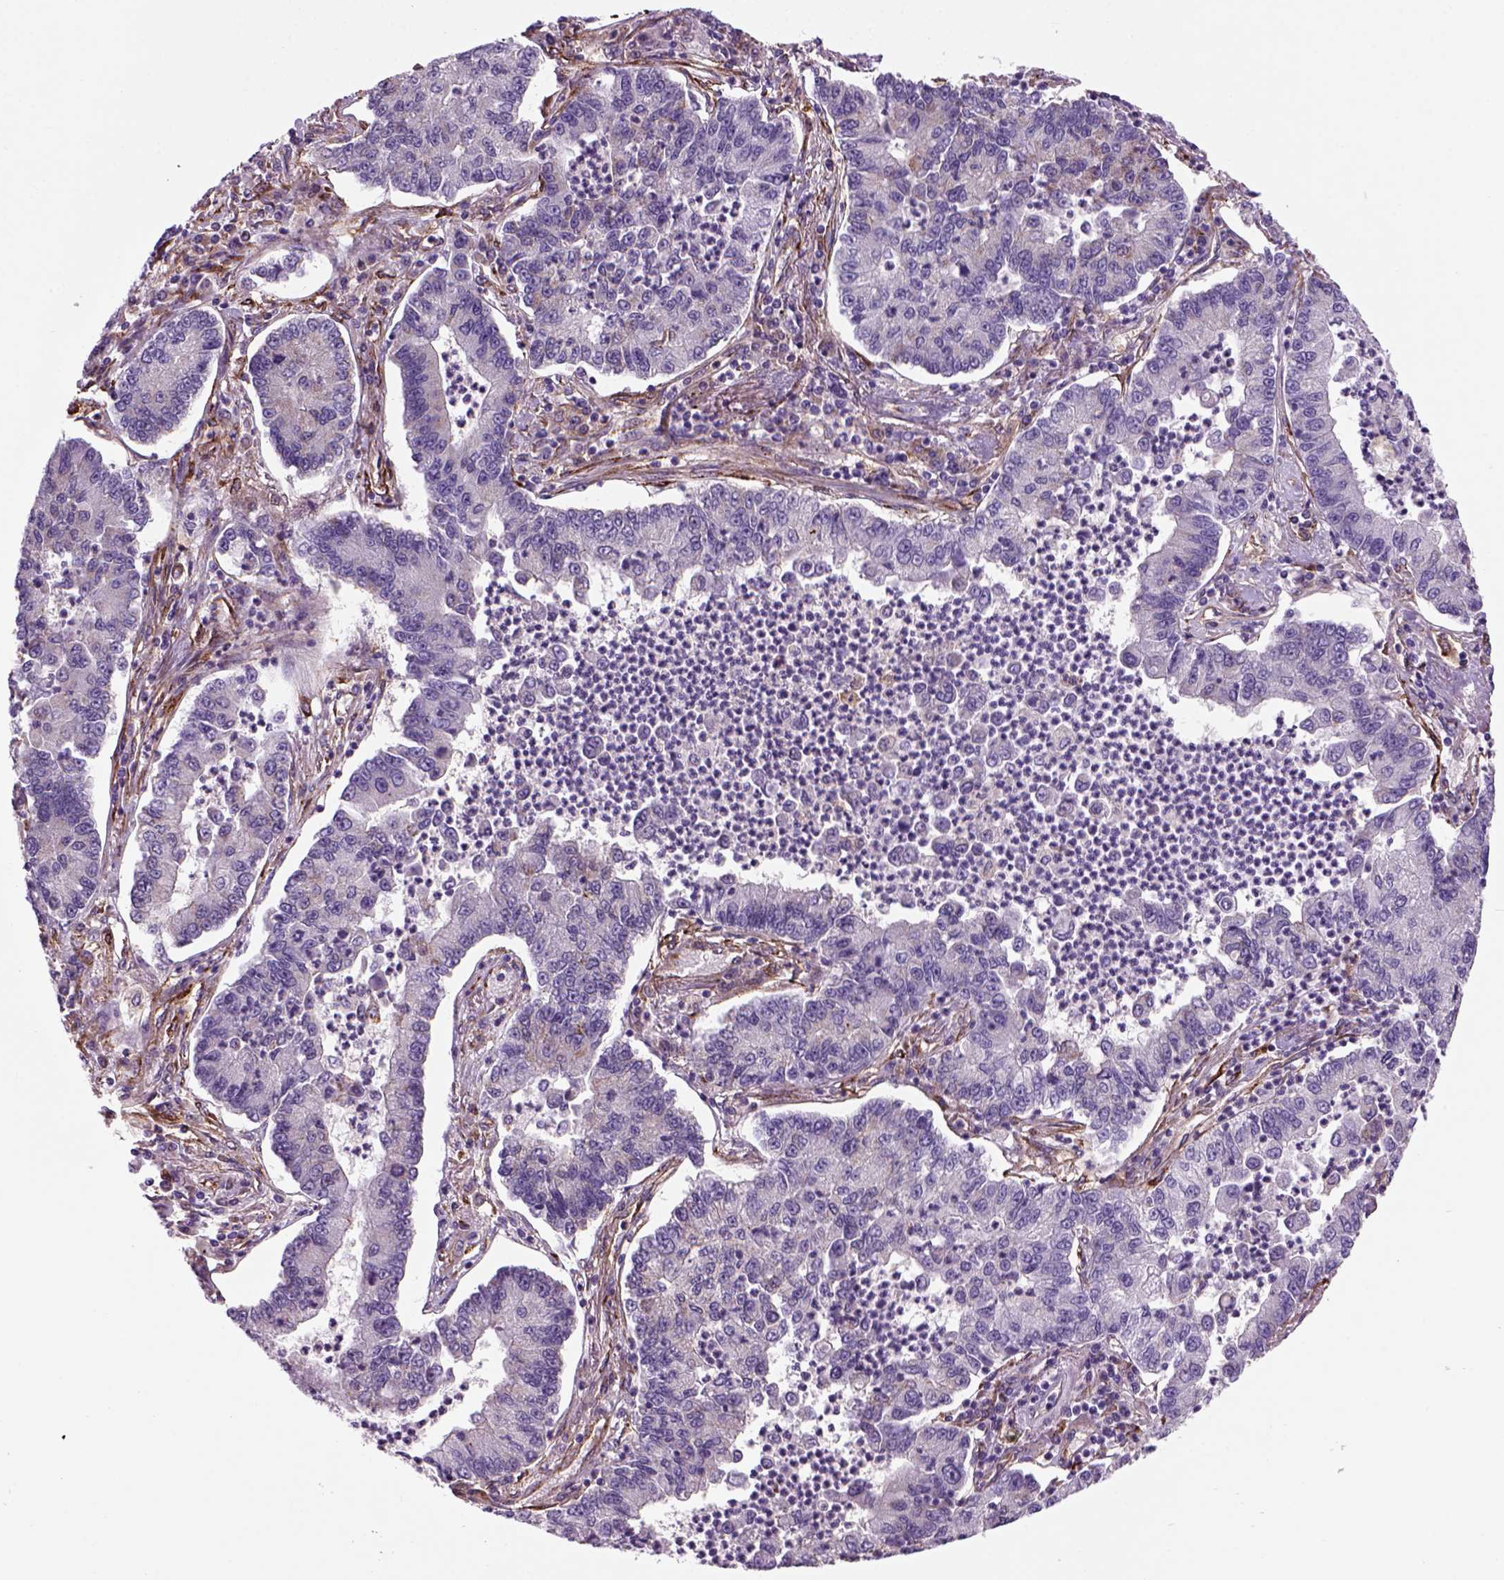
{"staining": {"intensity": "negative", "quantity": "none", "location": "none"}, "tissue": "lung cancer", "cell_type": "Tumor cells", "image_type": "cancer", "snomed": [{"axis": "morphology", "description": "Adenocarcinoma, NOS"}, {"axis": "topography", "description": "Lung"}], "caption": "This is a image of immunohistochemistry staining of lung adenocarcinoma, which shows no positivity in tumor cells. Nuclei are stained in blue.", "gene": "MARCKS", "patient": {"sex": "female", "age": 57}}